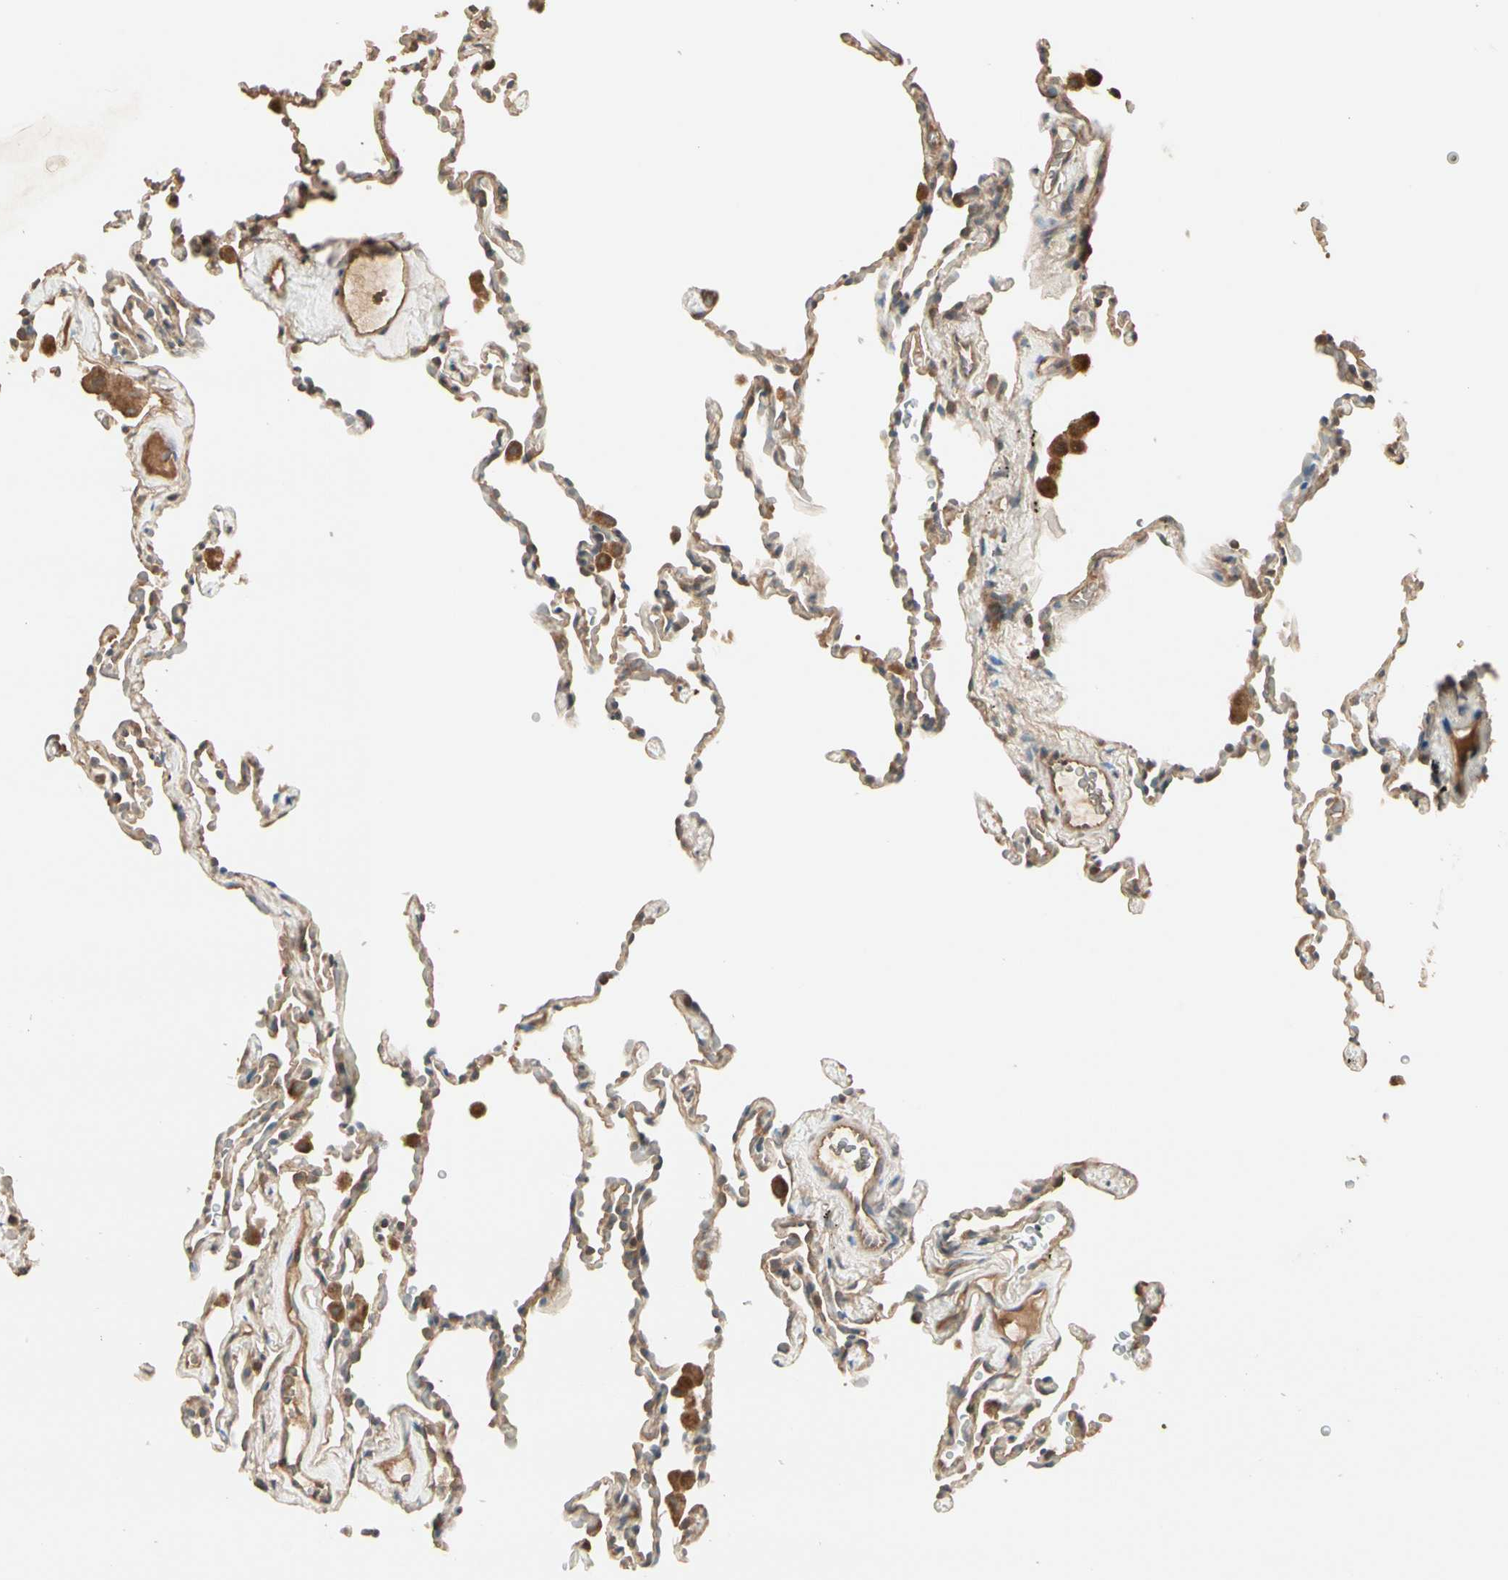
{"staining": {"intensity": "moderate", "quantity": ">75%", "location": "cytoplasmic/membranous"}, "tissue": "lung", "cell_type": "Alveolar cells", "image_type": "normal", "snomed": [{"axis": "morphology", "description": "Normal tissue, NOS"}, {"axis": "morphology", "description": "Soft tissue tumor metastatic"}, {"axis": "topography", "description": "Lung"}], "caption": "Immunohistochemistry (IHC) (DAB) staining of unremarkable lung reveals moderate cytoplasmic/membranous protein positivity in about >75% of alveolar cells.", "gene": "TNFRSF21", "patient": {"sex": "male", "age": 59}}